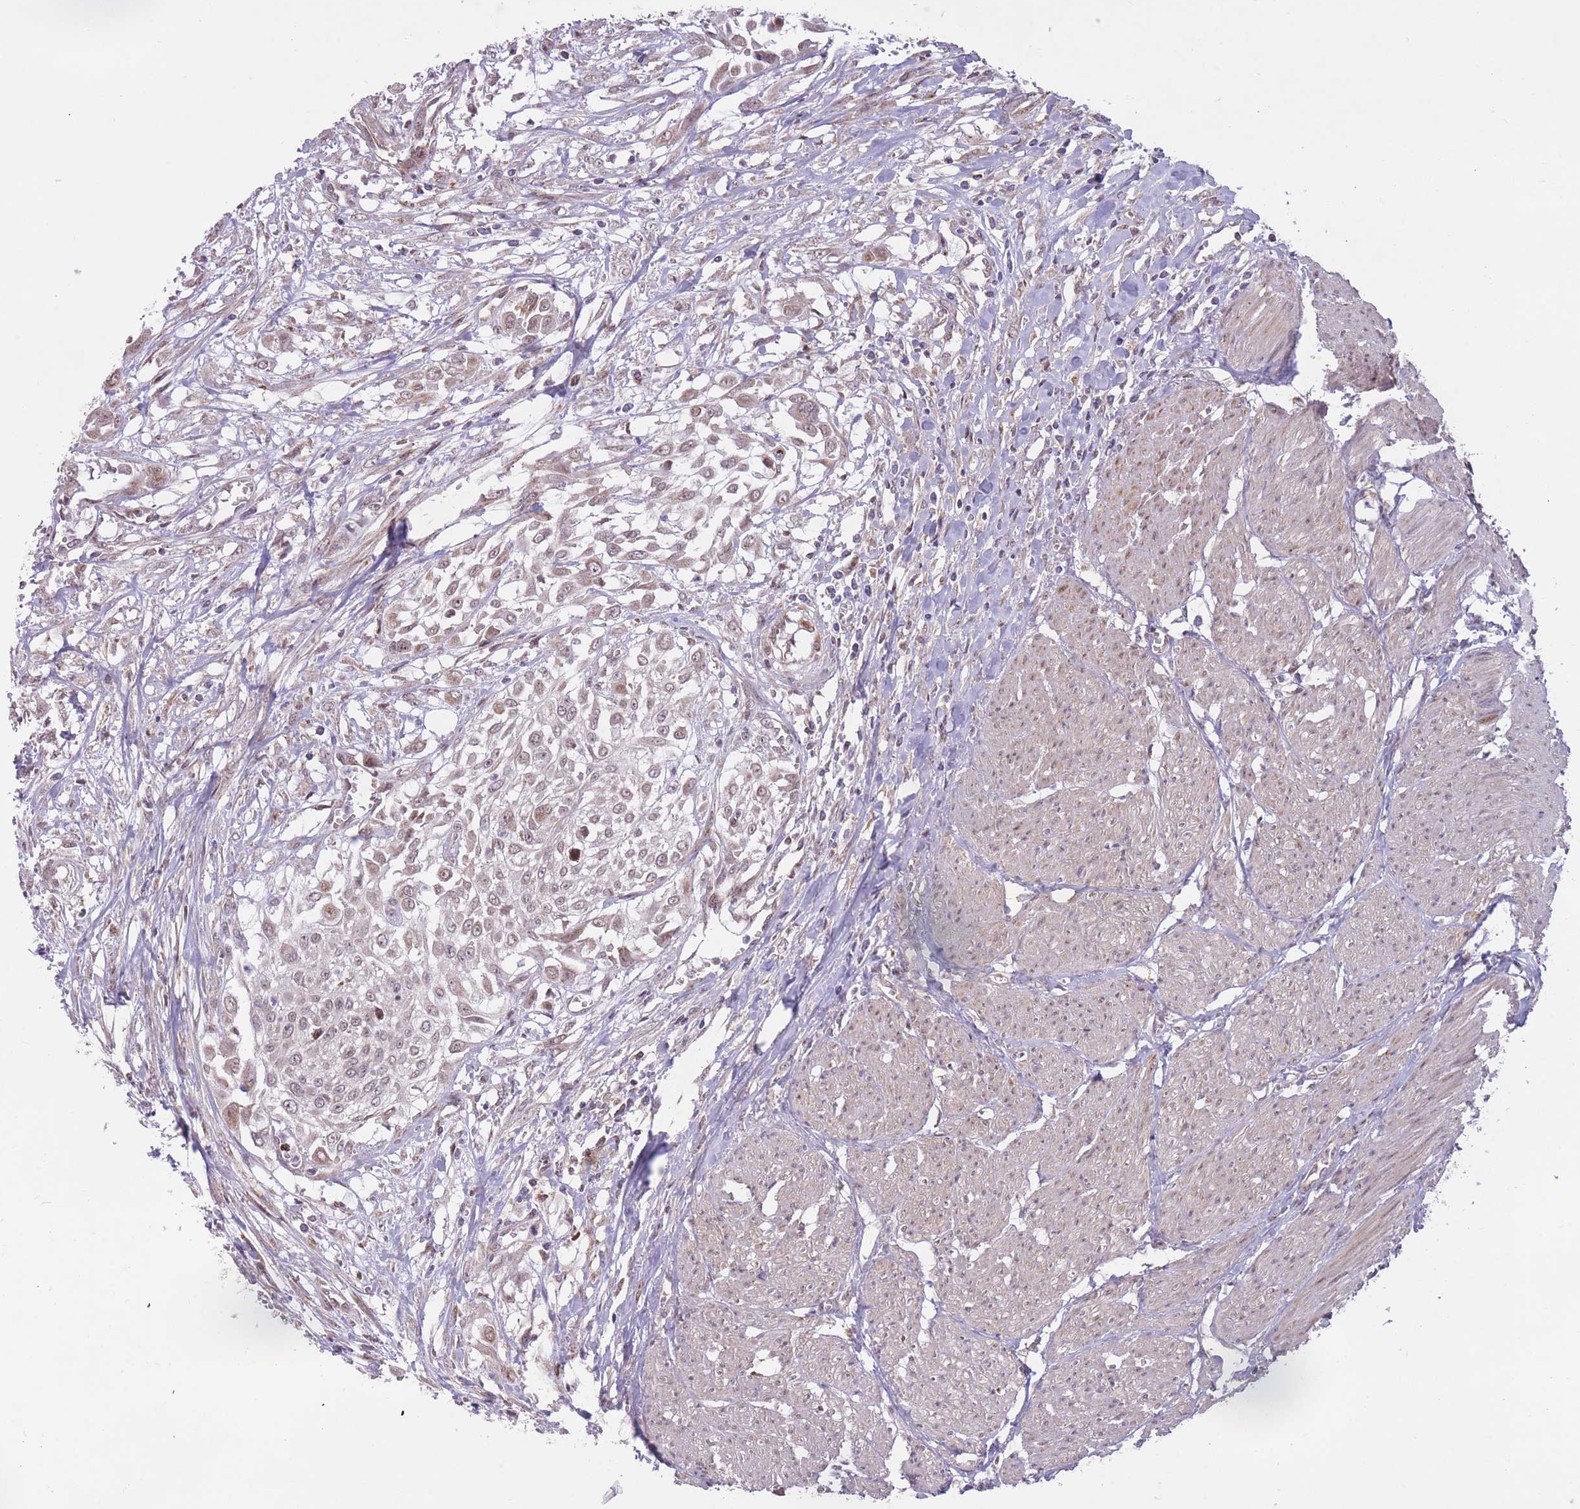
{"staining": {"intensity": "weak", "quantity": "25%-75%", "location": "nuclear"}, "tissue": "urothelial cancer", "cell_type": "Tumor cells", "image_type": "cancer", "snomed": [{"axis": "morphology", "description": "Urothelial carcinoma, High grade"}, {"axis": "topography", "description": "Urinary bladder"}], "caption": "Approximately 25%-75% of tumor cells in human high-grade urothelial carcinoma exhibit weak nuclear protein positivity as visualized by brown immunohistochemical staining.", "gene": "DPYSL4", "patient": {"sex": "male", "age": 57}}